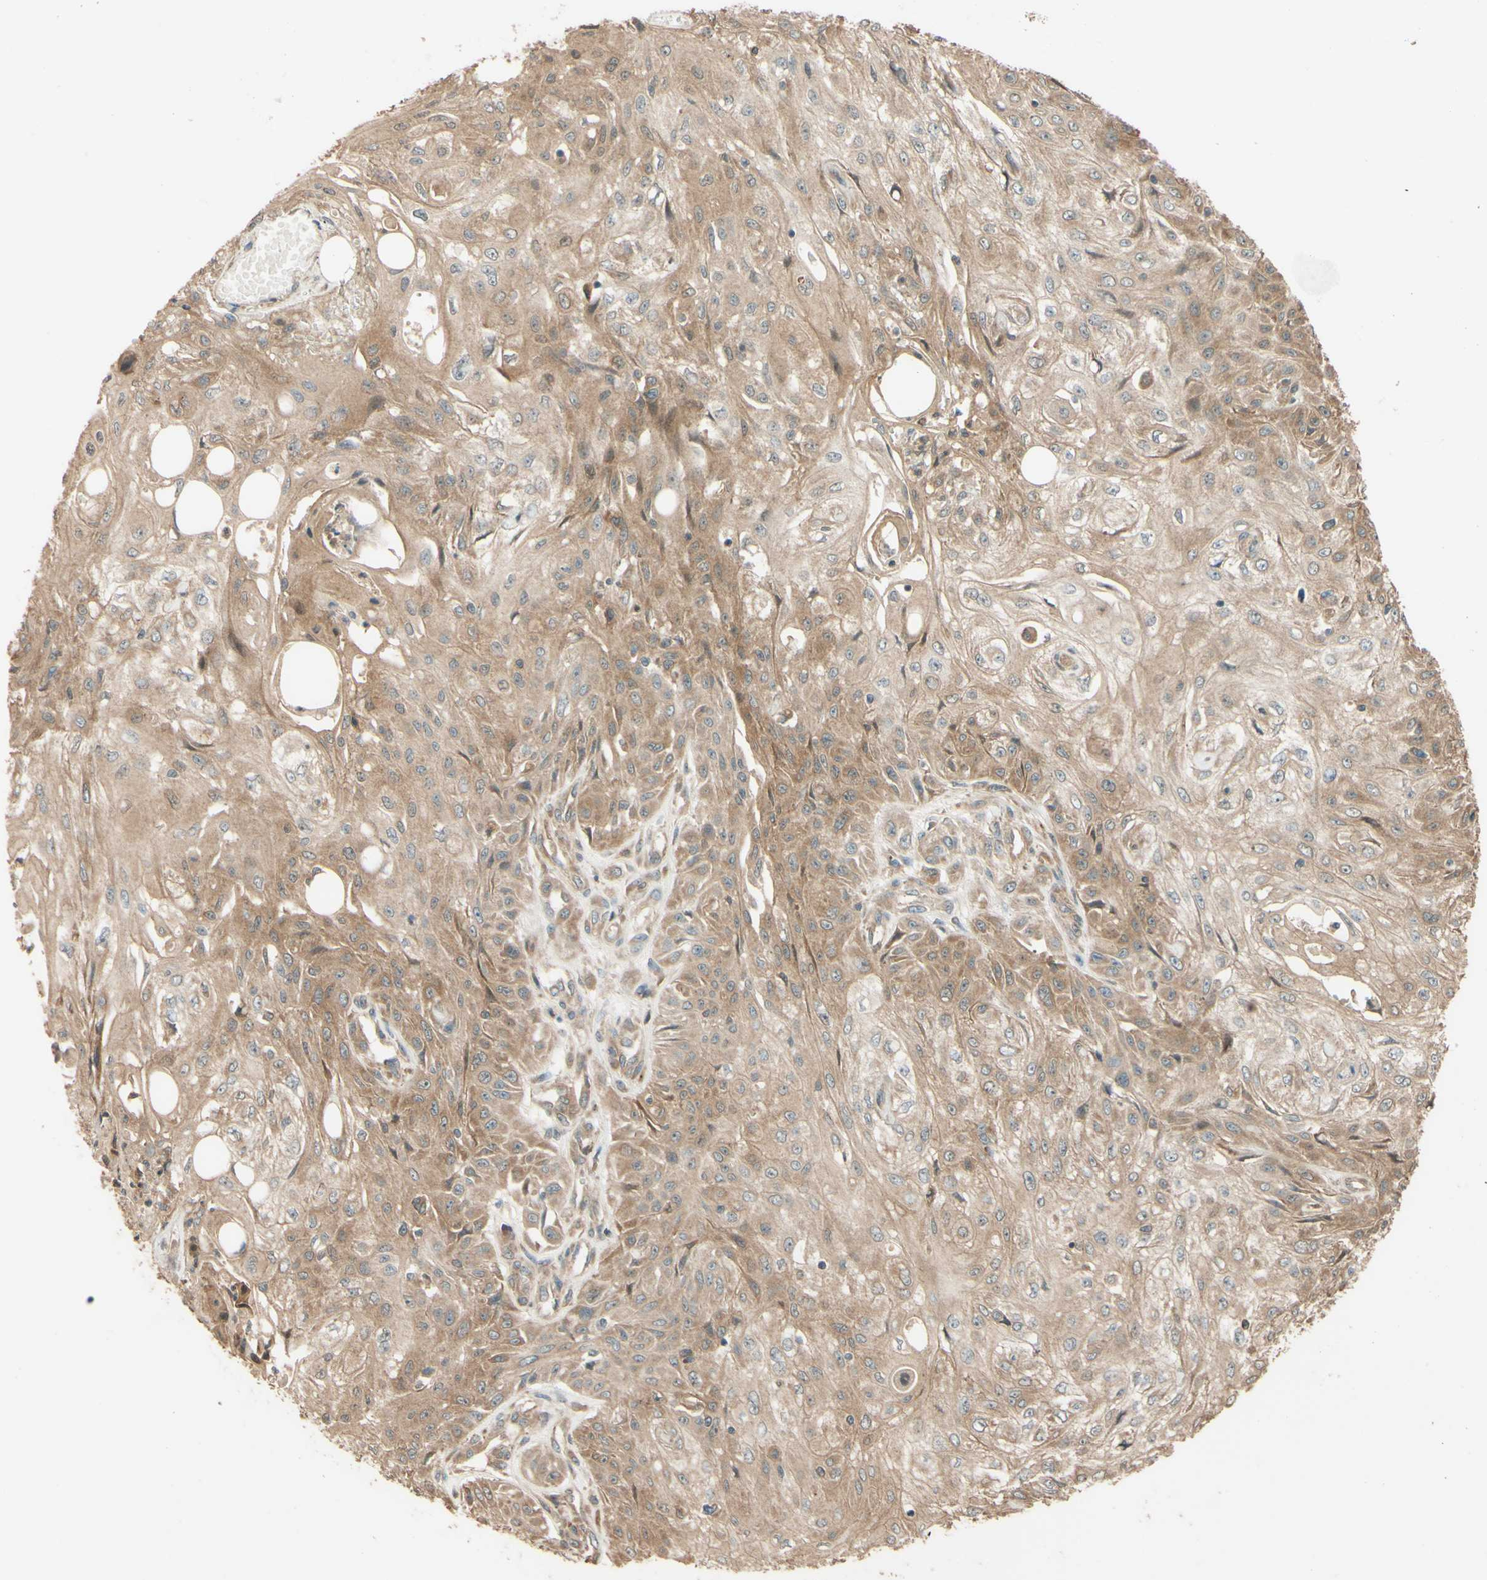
{"staining": {"intensity": "weak", "quantity": ">75%", "location": "cytoplasmic/membranous"}, "tissue": "skin cancer", "cell_type": "Tumor cells", "image_type": "cancer", "snomed": [{"axis": "morphology", "description": "Squamous cell carcinoma, NOS"}, {"axis": "topography", "description": "Skin"}], "caption": "An image showing weak cytoplasmic/membranous expression in about >75% of tumor cells in skin cancer, as visualized by brown immunohistochemical staining.", "gene": "RNF19A", "patient": {"sex": "male", "age": 75}}